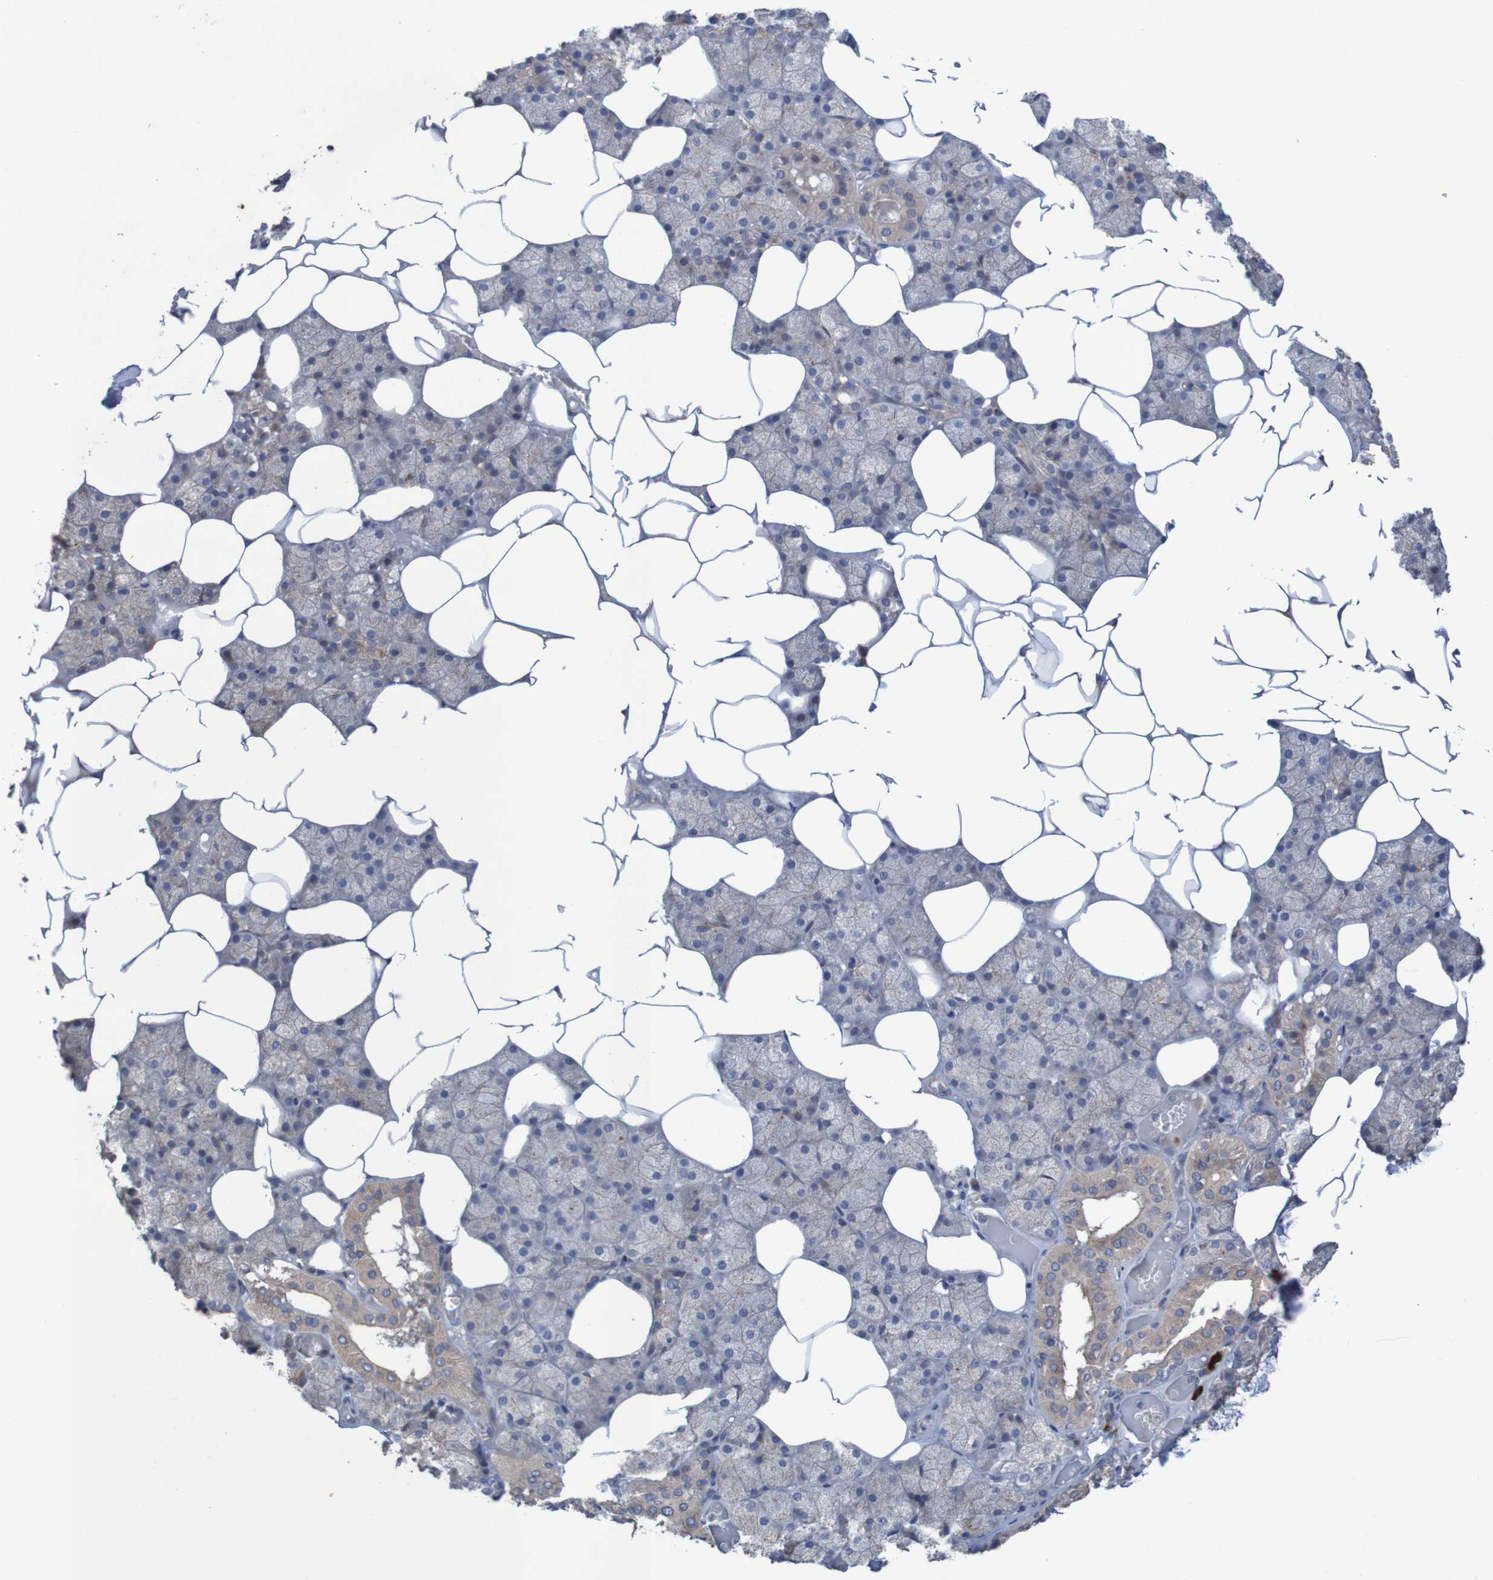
{"staining": {"intensity": "weak", "quantity": "25%-75%", "location": "cytoplasmic/membranous"}, "tissue": "salivary gland", "cell_type": "Glandular cells", "image_type": "normal", "snomed": [{"axis": "morphology", "description": "Normal tissue, NOS"}, {"axis": "topography", "description": "Salivary gland"}], "caption": "Weak cytoplasmic/membranous positivity for a protein is seen in about 25%-75% of glandular cells of benign salivary gland using immunohistochemistry (IHC).", "gene": "ANGPT4", "patient": {"sex": "male", "age": 62}}